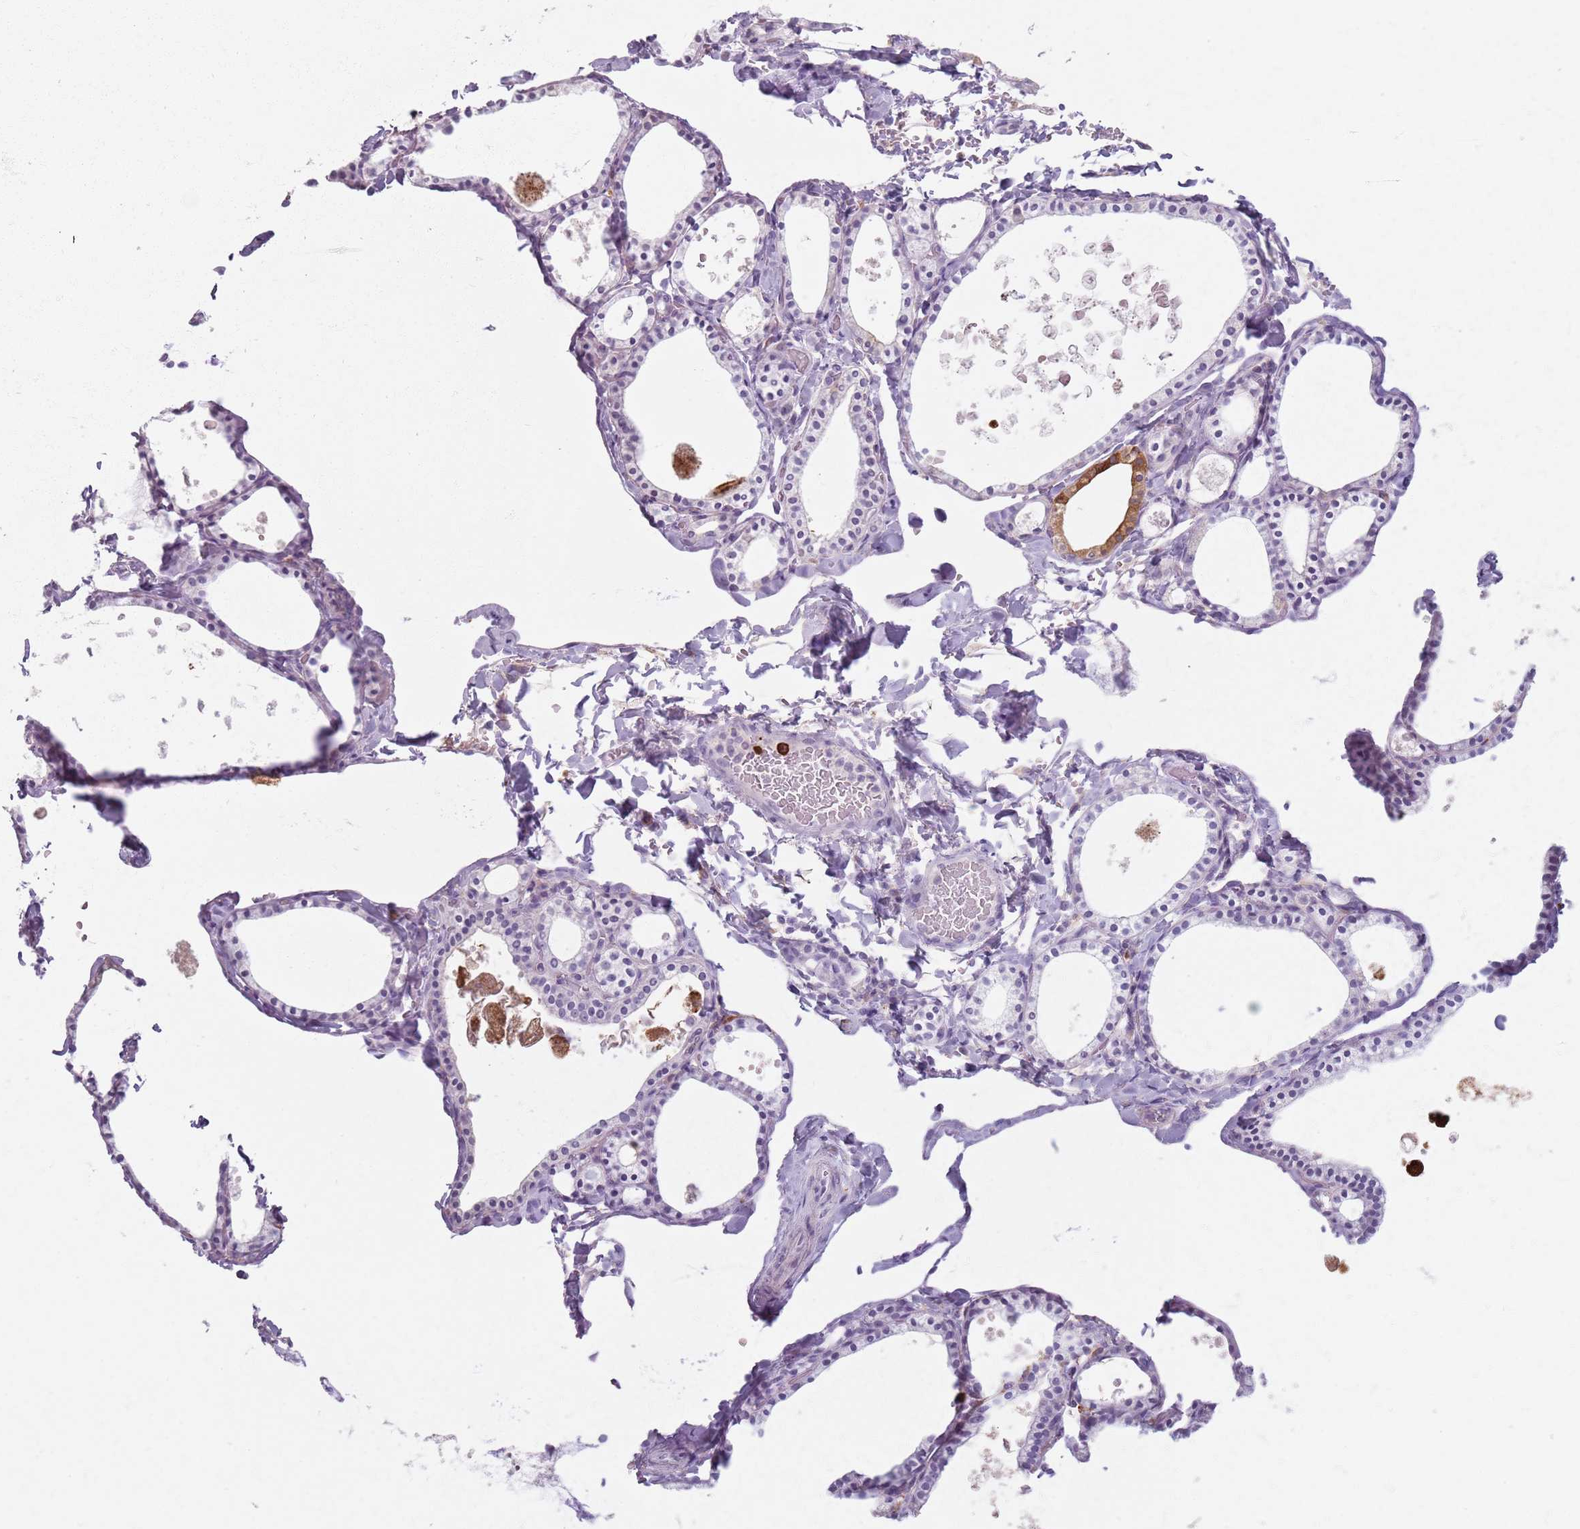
{"staining": {"intensity": "moderate", "quantity": "<25%", "location": "cytoplasmic/membranous"}, "tissue": "thyroid gland", "cell_type": "Glandular cells", "image_type": "normal", "snomed": [{"axis": "morphology", "description": "Normal tissue, NOS"}, {"axis": "topography", "description": "Thyroid gland"}], "caption": "Thyroid gland stained with immunohistochemistry reveals moderate cytoplasmic/membranous expression in about <25% of glandular cells.", "gene": "GDPGP1", "patient": {"sex": "male", "age": 56}}